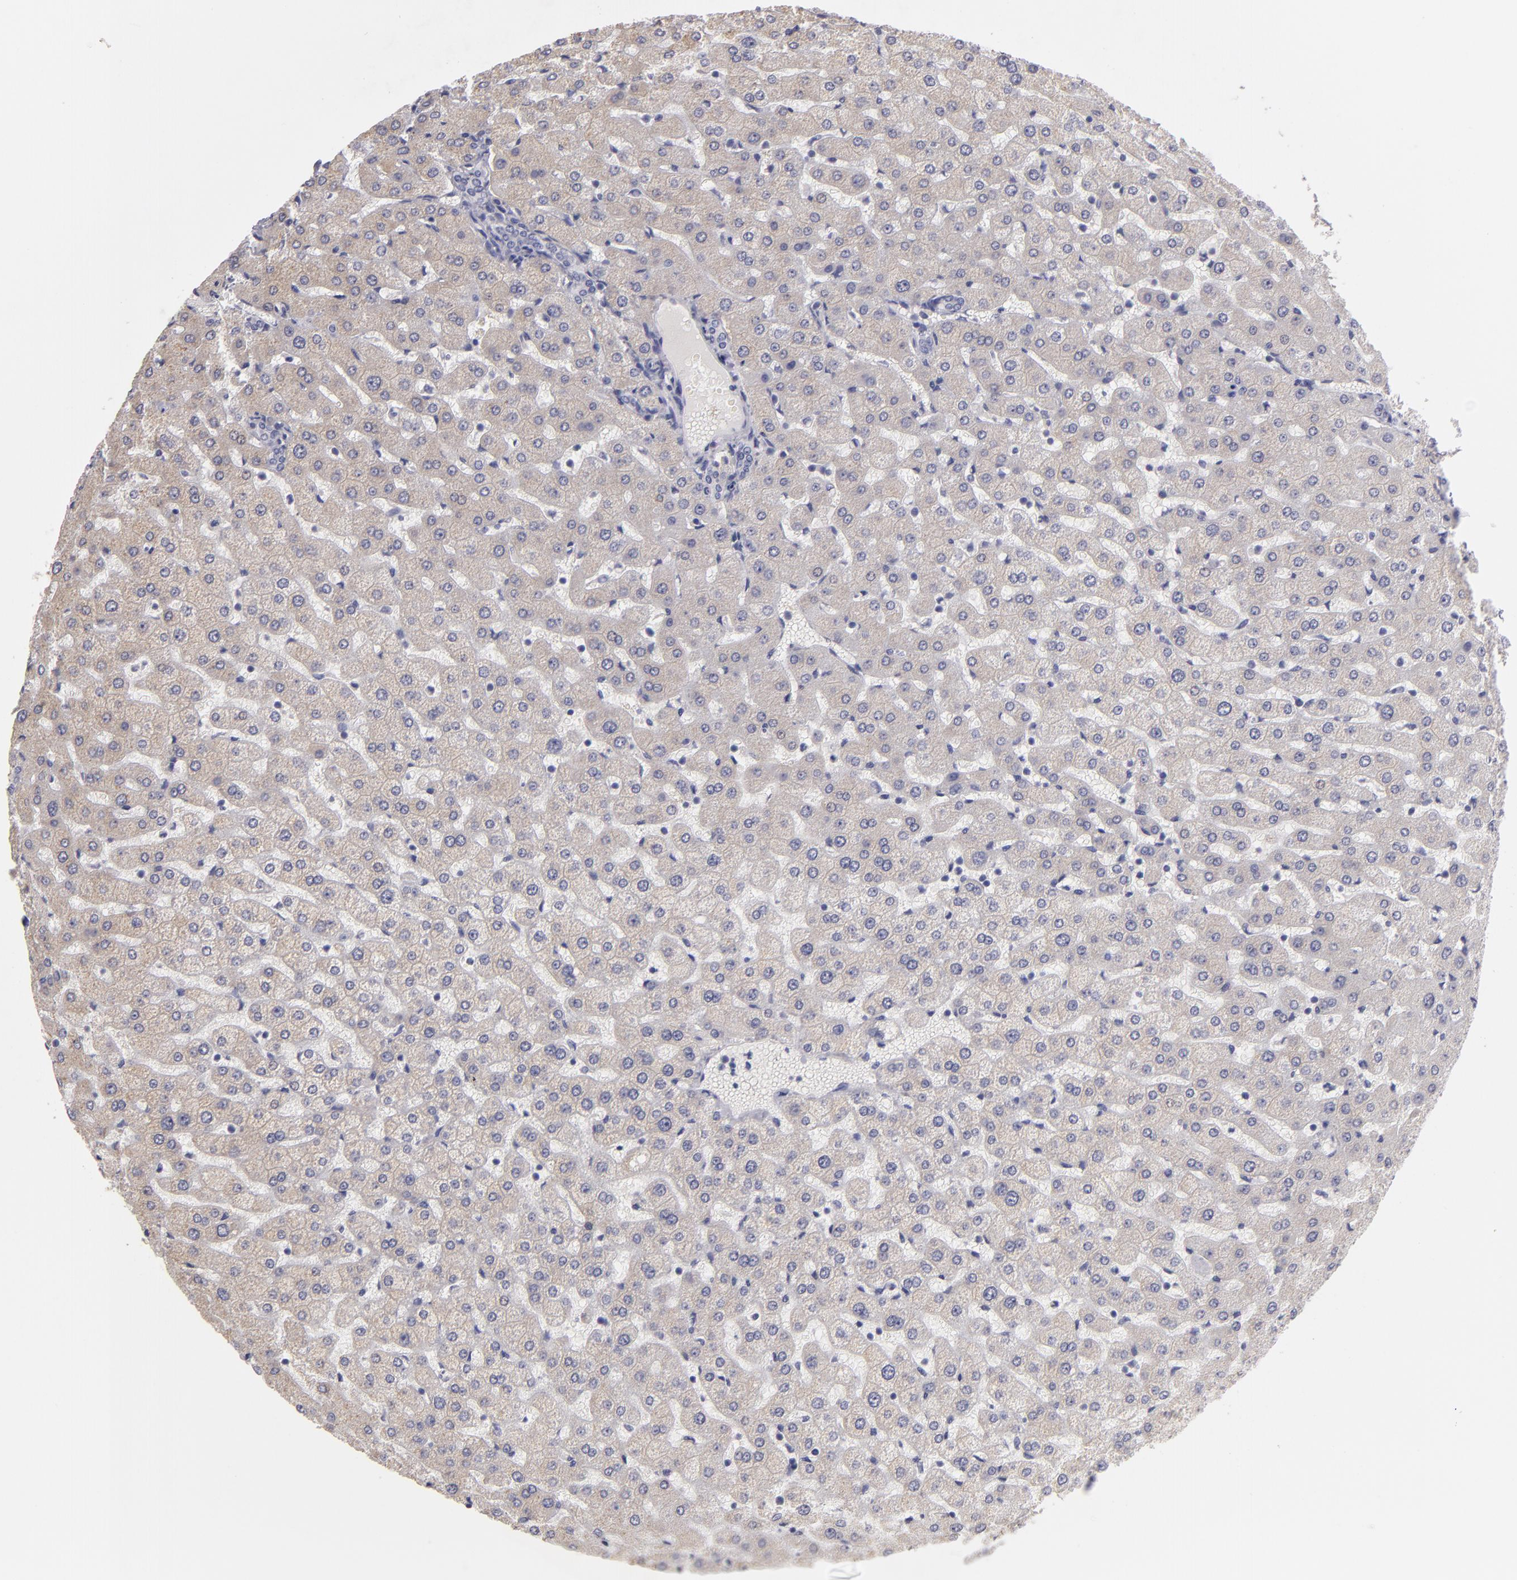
{"staining": {"intensity": "negative", "quantity": "none", "location": "none"}, "tissue": "liver", "cell_type": "Cholangiocytes", "image_type": "normal", "snomed": [{"axis": "morphology", "description": "Normal tissue, NOS"}, {"axis": "morphology", "description": "Fibrosis, NOS"}, {"axis": "topography", "description": "Liver"}], "caption": "A photomicrograph of liver stained for a protein demonstrates no brown staining in cholangiocytes.", "gene": "TNNC1", "patient": {"sex": "female", "age": 29}}